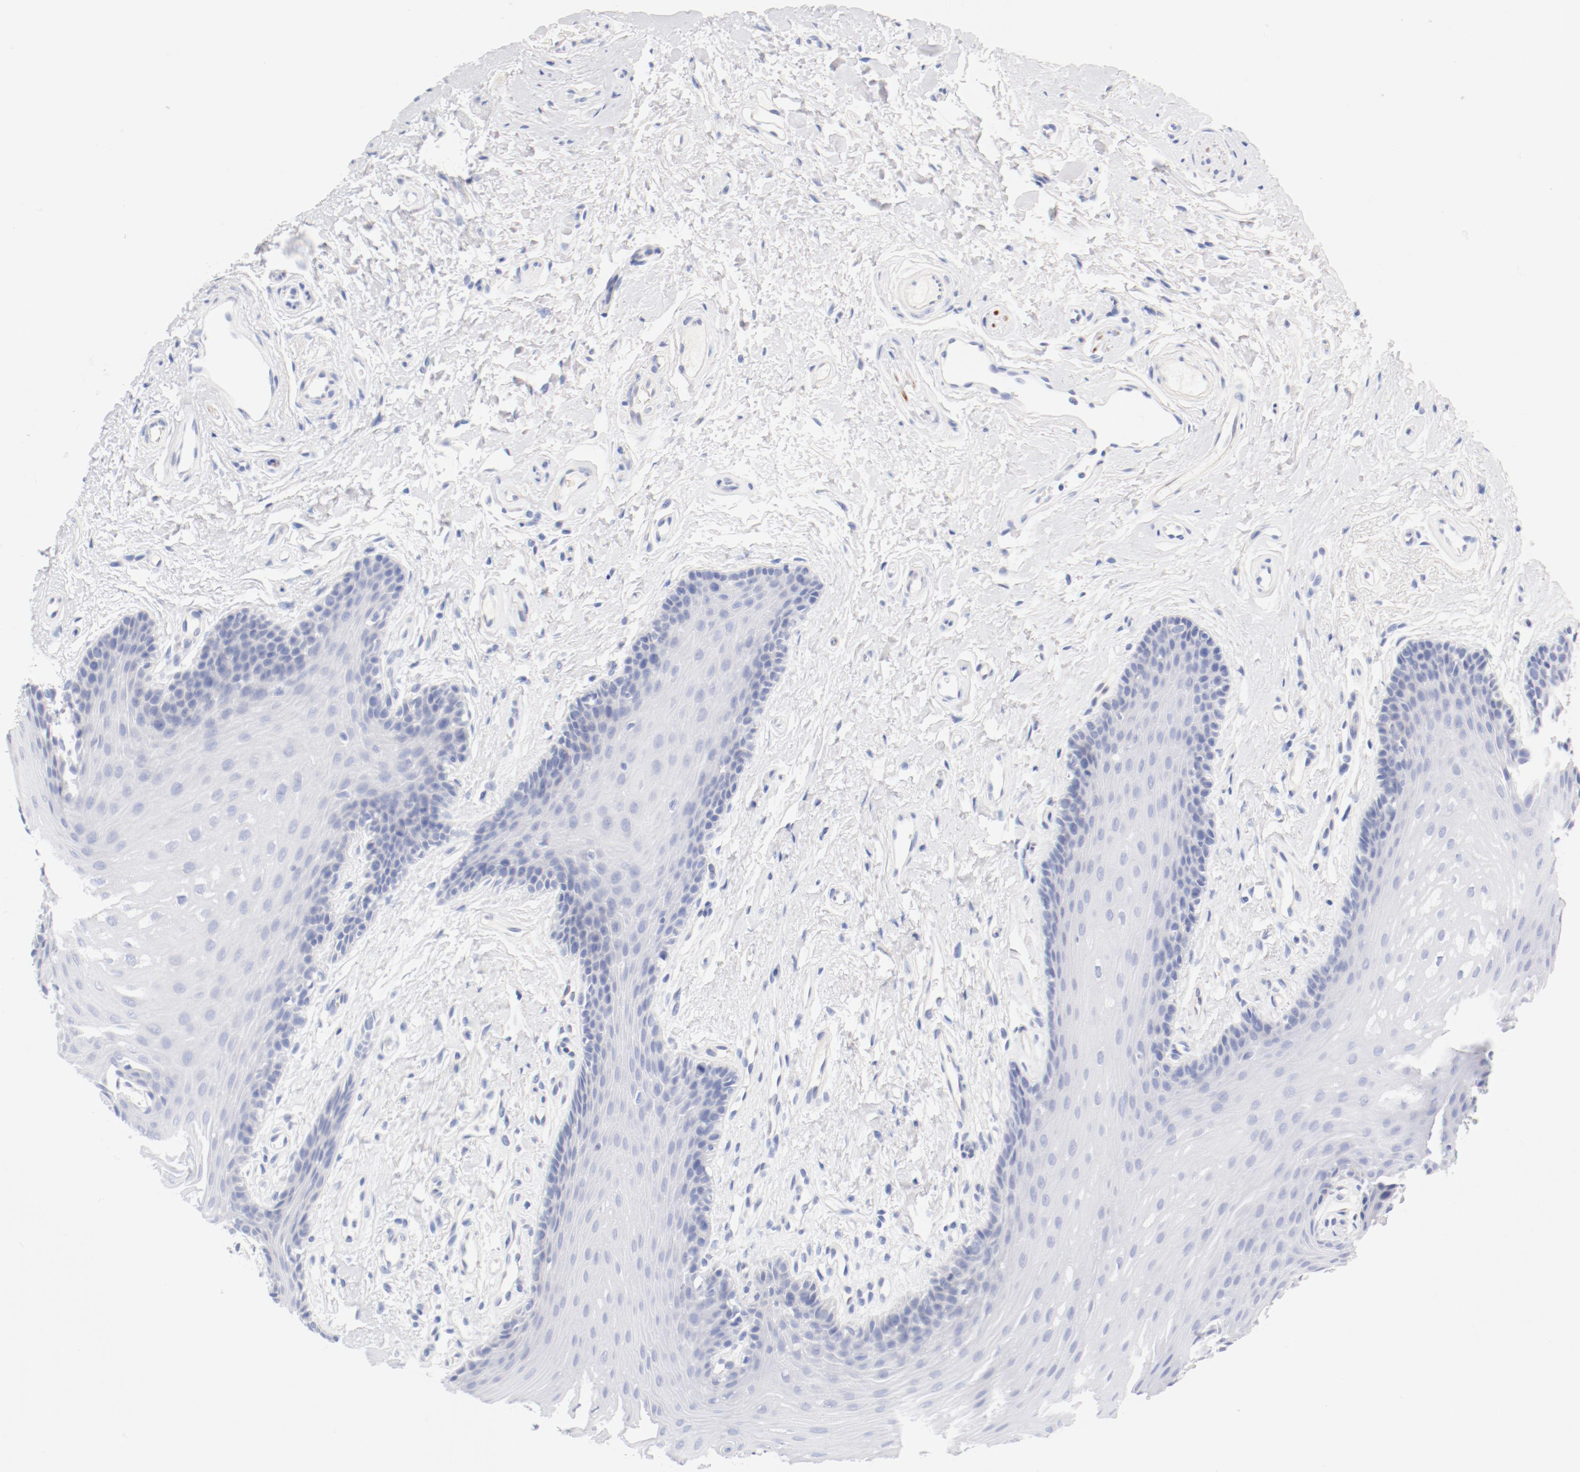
{"staining": {"intensity": "negative", "quantity": "none", "location": "none"}, "tissue": "oral mucosa", "cell_type": "Squamous epithelial cells", "image_type": "normal", "snomed": [{"axis": "morphology", "description": "Normal tissue, NOS"}, {"axis": "topography", "description": "Oral tissue"}], "caption": "High power microscopy image of an IHC photomicrograph of unremarkable oral mucosa, revealing no significant expression in squamous epithelial cells. (DAB (3,3'-diaminobenzidine) immunohistochemistry (IHC), high magnification).", "gene": "HOMER1", "patient": {"sex": "male", "age": 62}}